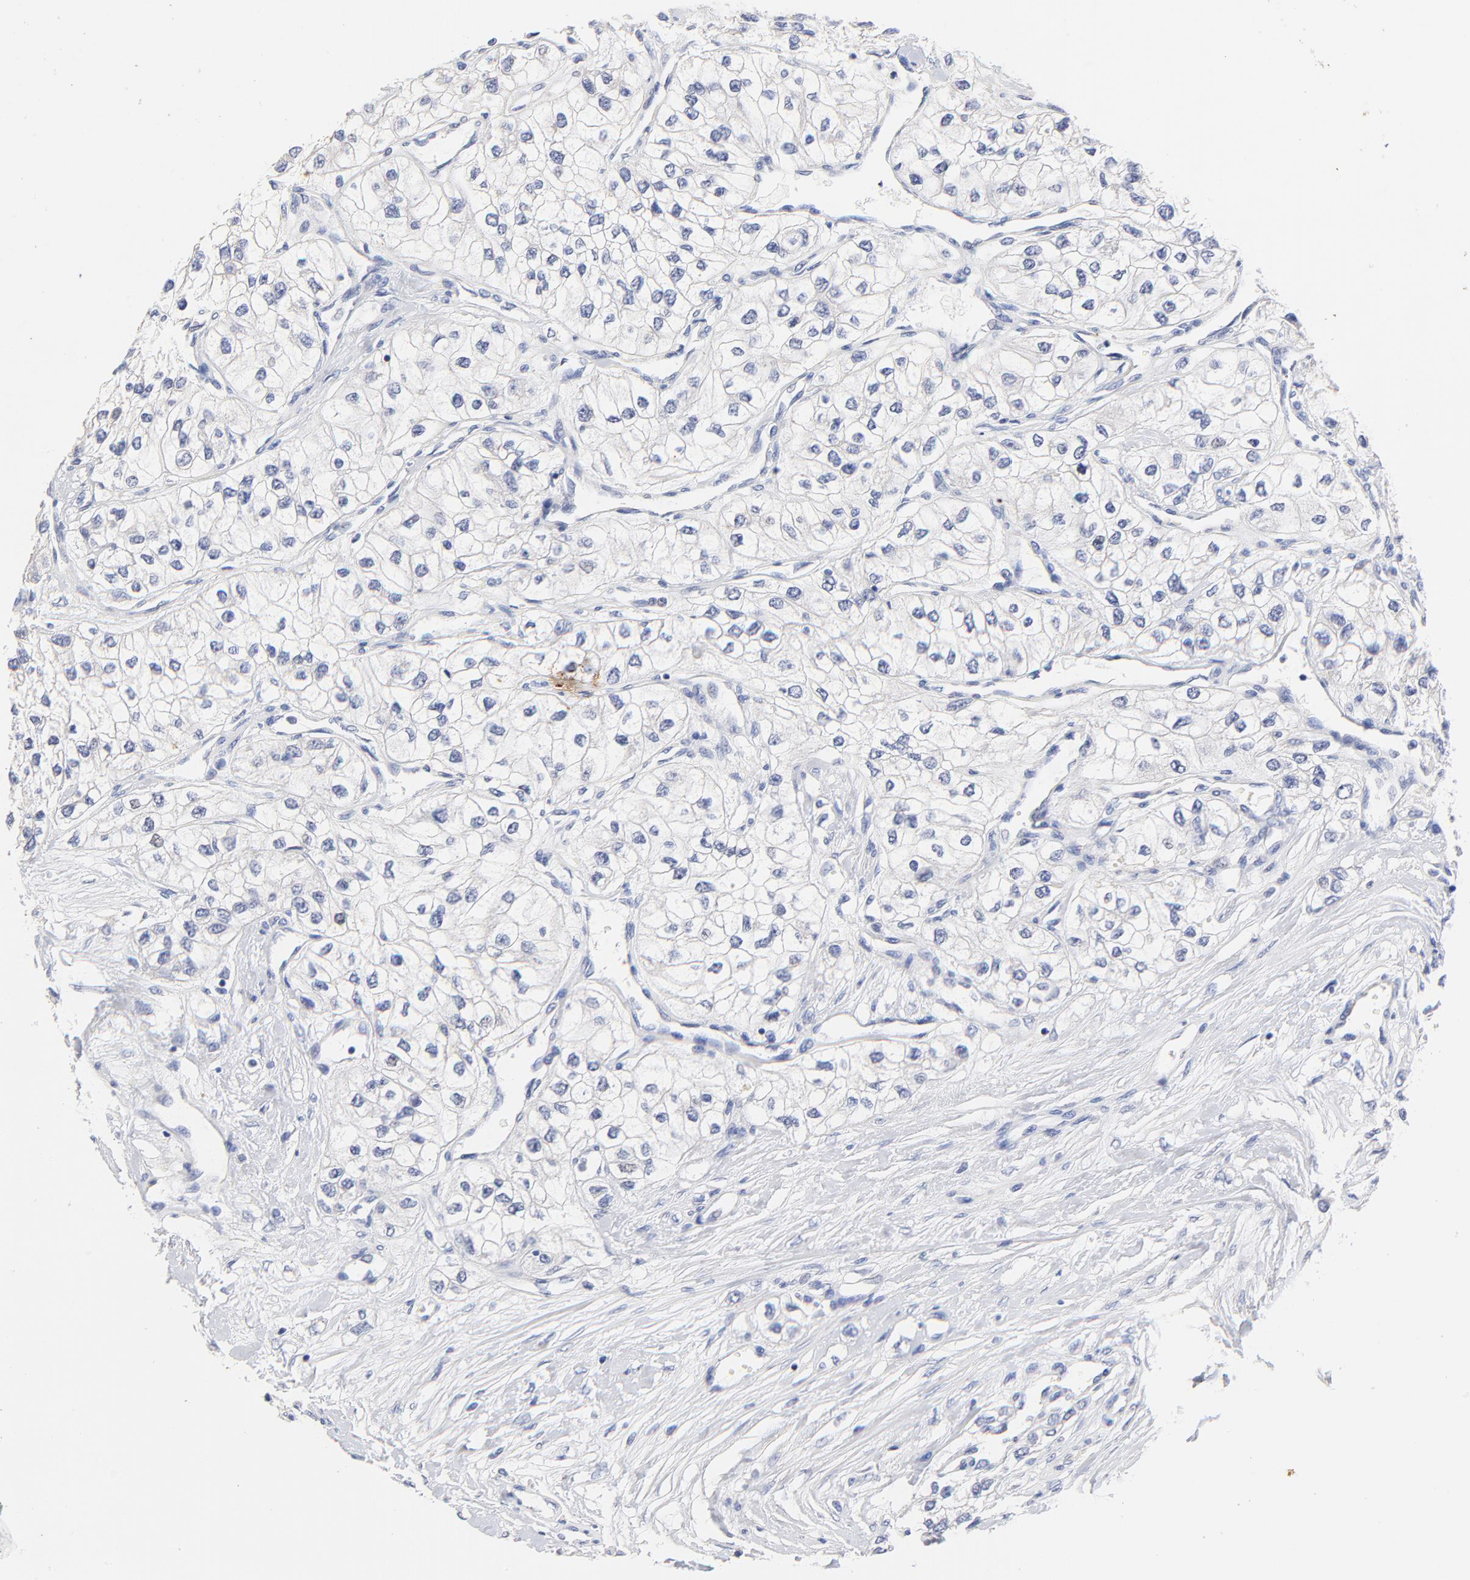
{"staining": {"intensity": "negative", "quantity": "none", "location": "none"}, "tissue": "renal cancer", "cell_type": "Tumor cells", "image_type": "cancer", "snomed": [{"axis": "morphology", "description": "Adenocarcinoma, NOS"}, {"axis": "topography", "description": "Kidney"}], "caption": "An IHC image of renal cancer is shown. There is no staining in tumor cells of renal cancer.", "gene": "TWNK", "patient": {"sex": "male", "age": 57}}